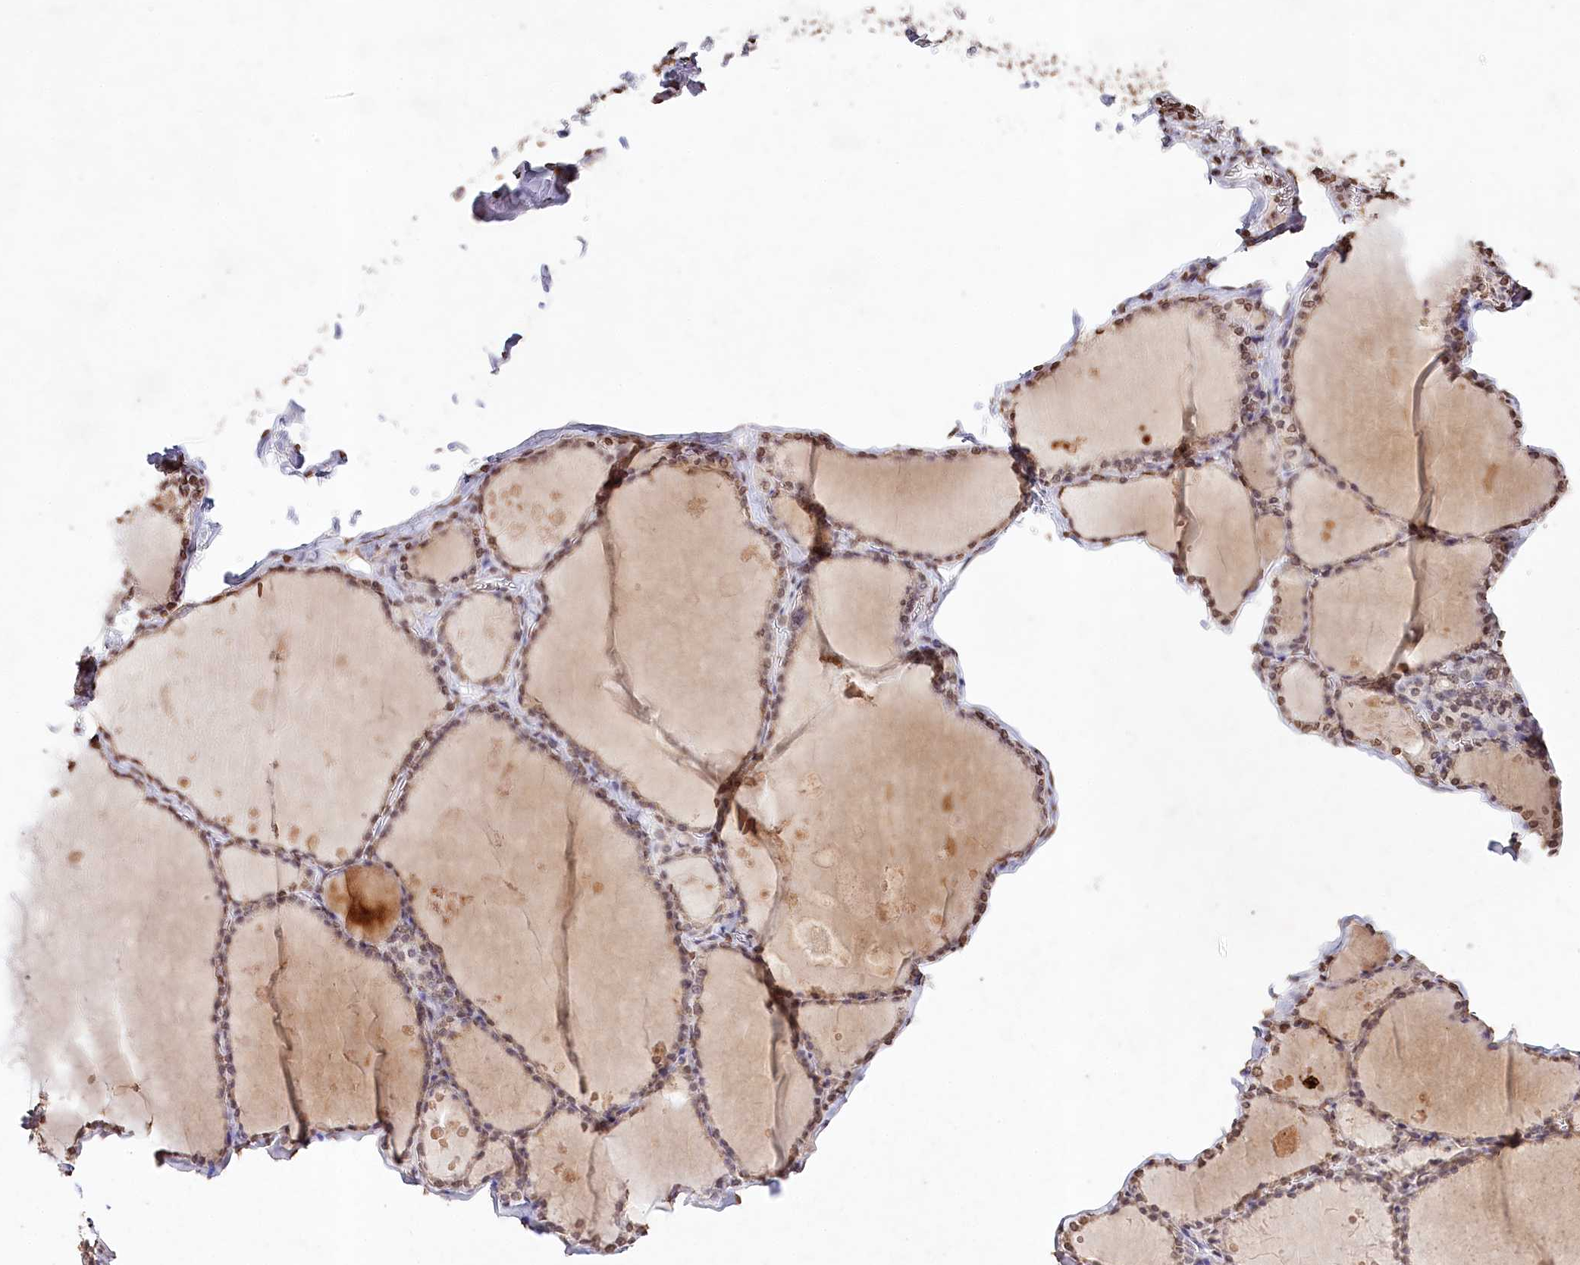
{"staining": {"intensity": "weak", "quantity": ">75%", "location": "nuclear"}, "tissue": "thyroid gland", "cell_type": "Glandular cells", "image_type": "normal", "snomed": [{"axis": "morphology", "description": "Normal tissue, NOS"}, {"axis": "topography", "description": "Thyroid gland"}], "caption": "Immunohistochemical staining of normal thyroid gland displays >75% levels of weak nuclear protein staining in approximately >75% of glandular cells.", "gene": "DMXL1", "patient": {"sex": "male", "age": 56}}